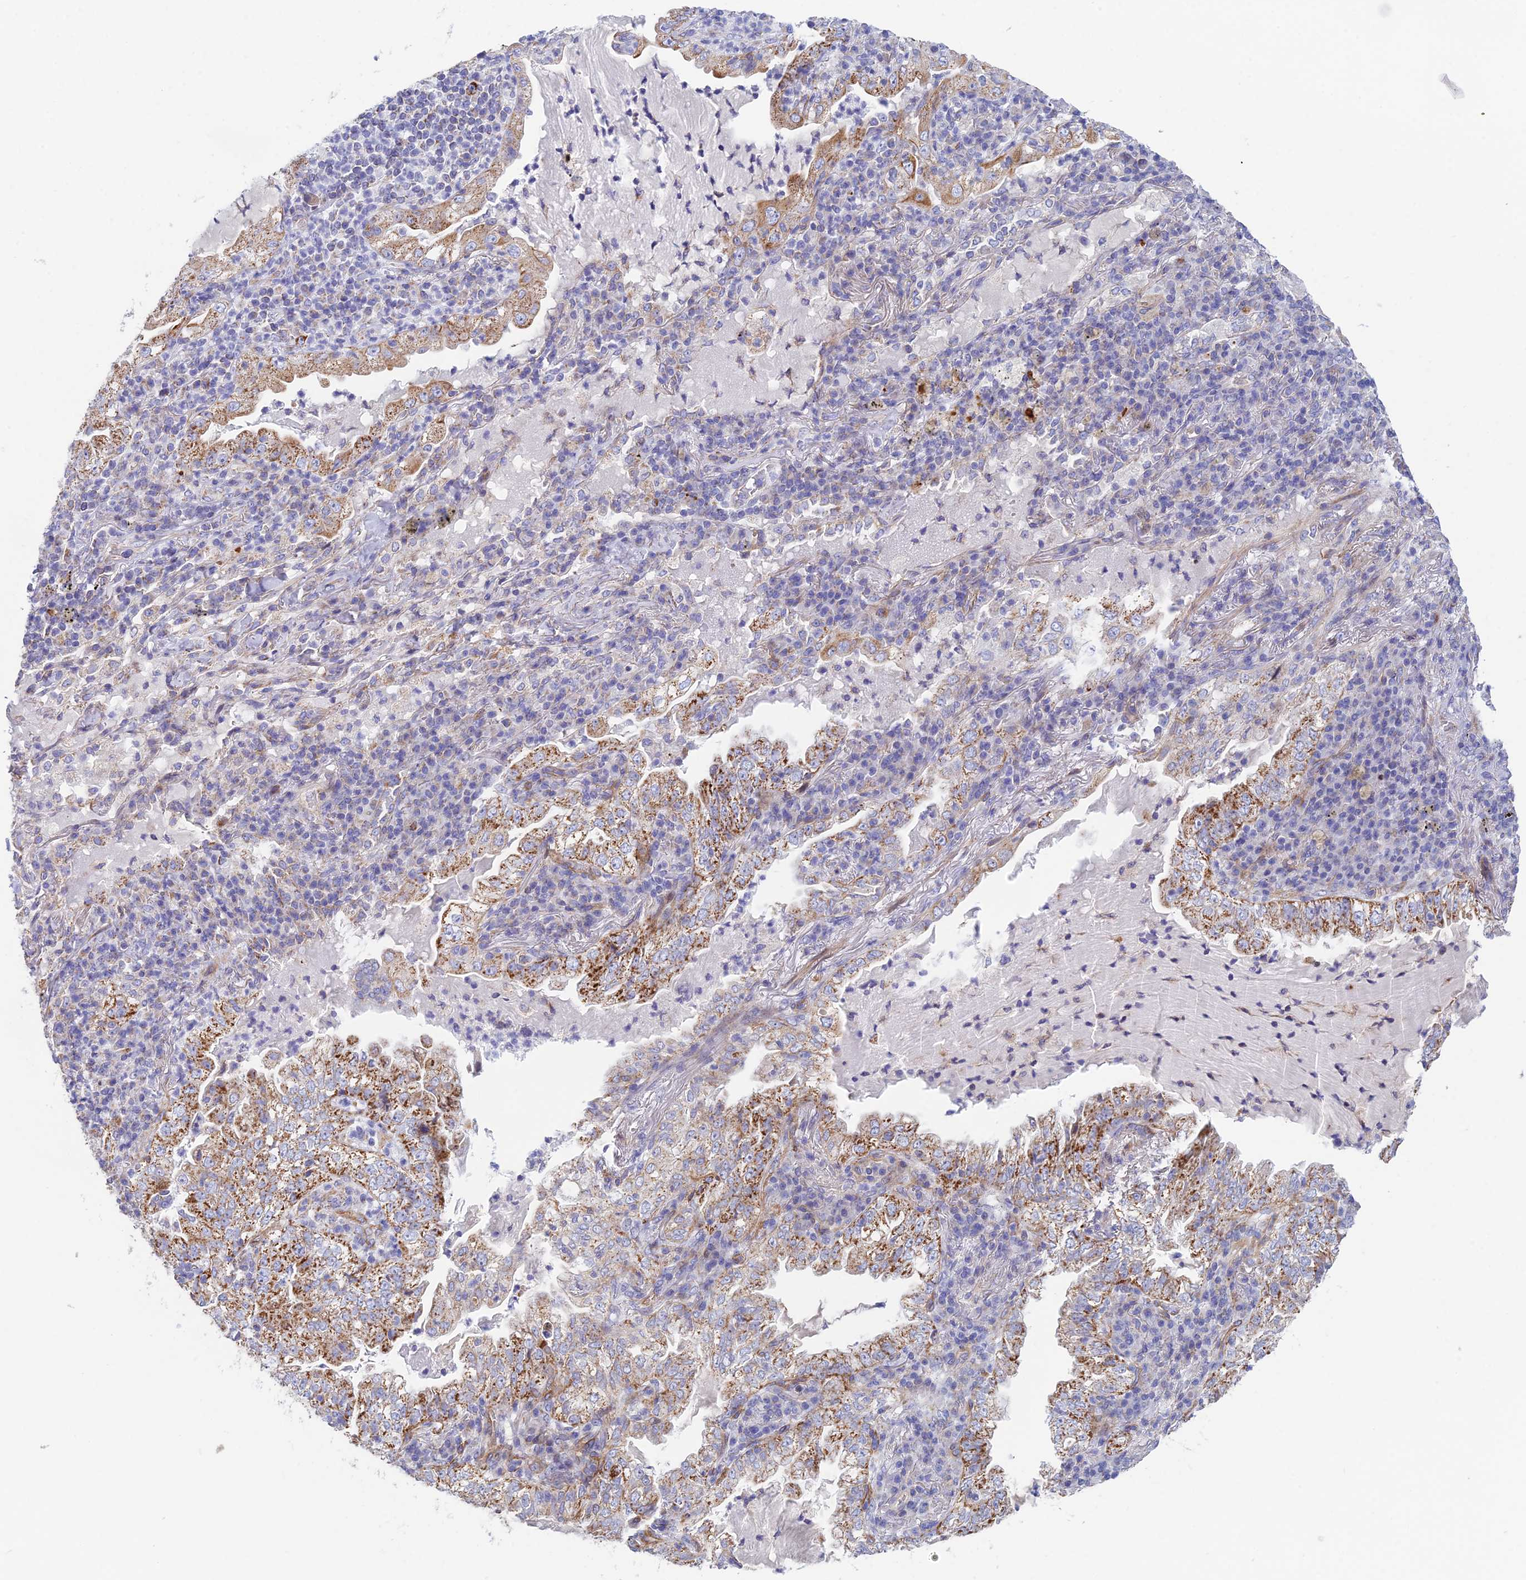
{"staining": {"intensity": "moderate", "quantity": "25%-75%", "location": "cytoplasmic/membranous"}, "tissue": "lung cancer", "cell_type": "Tumor cells", "image_type": "cancer", "snomed": [{"axis": "morphology", "description": "Adenocarcinoma, NOS"}, {"axis": "topography", "description": "Lung"}], "caption": "Brown immunohistochemical staining in lung cancer (adenocarcinoma) exhibits moderate cytoplasmic/membranous staining in approximately 25%-75% of tumor cells.", "gene": "CSPG4", "patient": {"sex": "female", "age": 73}}